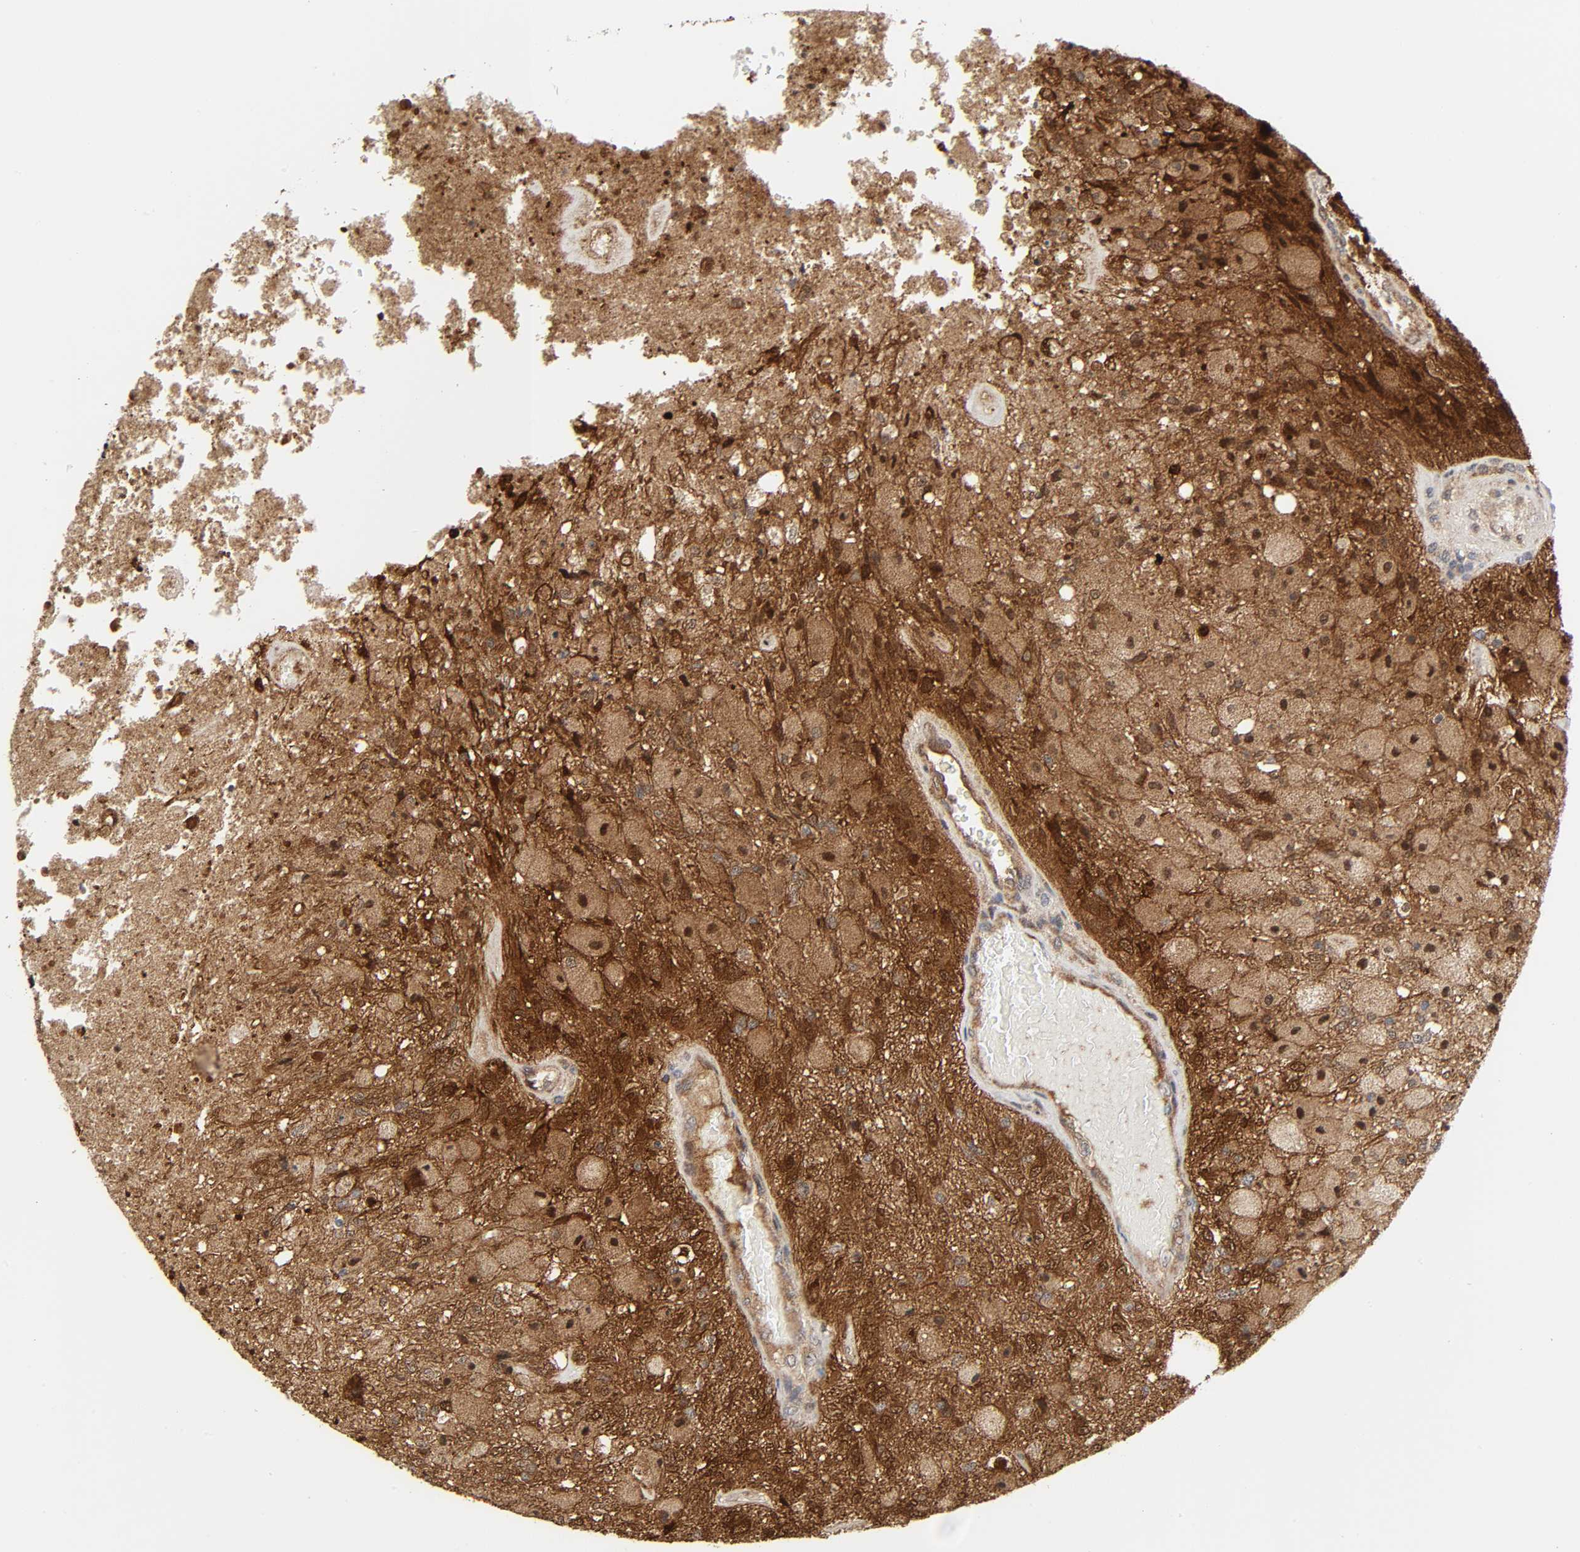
{"staining": {"intensity": "moderate", "quantity": "25%-75%", "location": "cytoplasmic/membranous,nuclear"}, "tissue": "glioma", "cell_type": "Tumor cells", "image_type": "cancer", "snomed": [{"axis": "morphology", "description": "Normal tissue, NOS"}, {"axis": "morphology", "description": "Glioma, malignant, High grade"}, {"axis": "topography", "description": "Cerebral cortex"}], "caption": "High-power microscopy captured an IHC image of glioma, revealing moderate cytoplasmic/membranous and nuclear staining in about 25%-75% of tumor cells. The staining was performed using DAB, with brown indicating positive protein expression. Nuclei are stained blue with hematoxylin.", "gene": "MAPK1", "patient": {"sex": "male", "age": 77}}